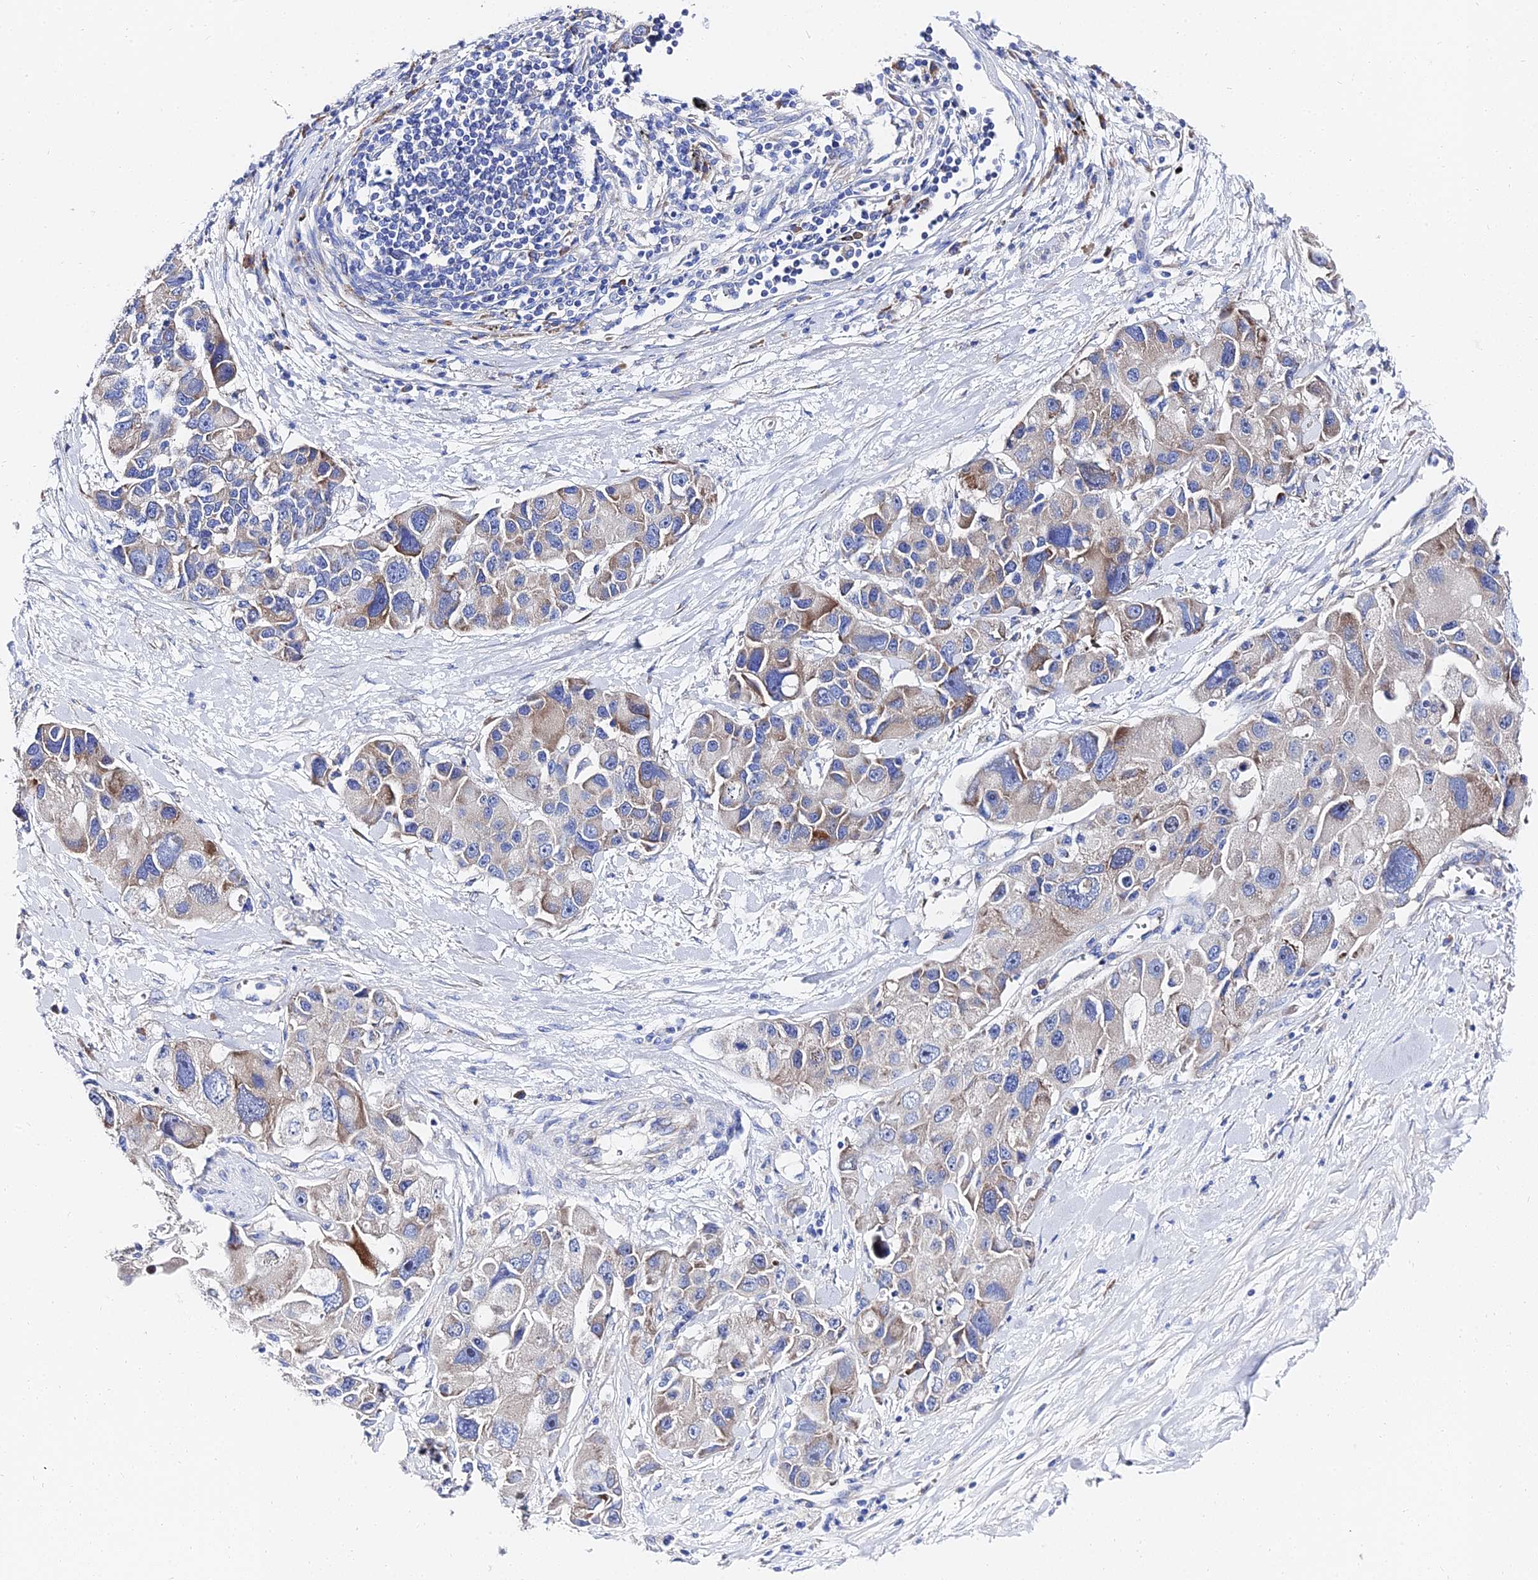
{"staining": {"intensity": "moderate", "quantity": "<25%", "location": "cytoplasmic/membranous"}, "tissue": "lung cancer", "cell_type": "Tumor cells", "image_type": "cancer", "snomed": [{"axis": "morphology", "description": "Adenocarcinoma, NOS"}, {"axis": "topography", "description": "Lung"}], "caption": "This is an image of immunohistochemistry (IHC) staining of adenocarcinoma (lung), which shows moderate expression in the cytoplasmic/membranous of tumor cells.", "gene": "PTTG1", "patient": {"sex": "female", "age": 54}}